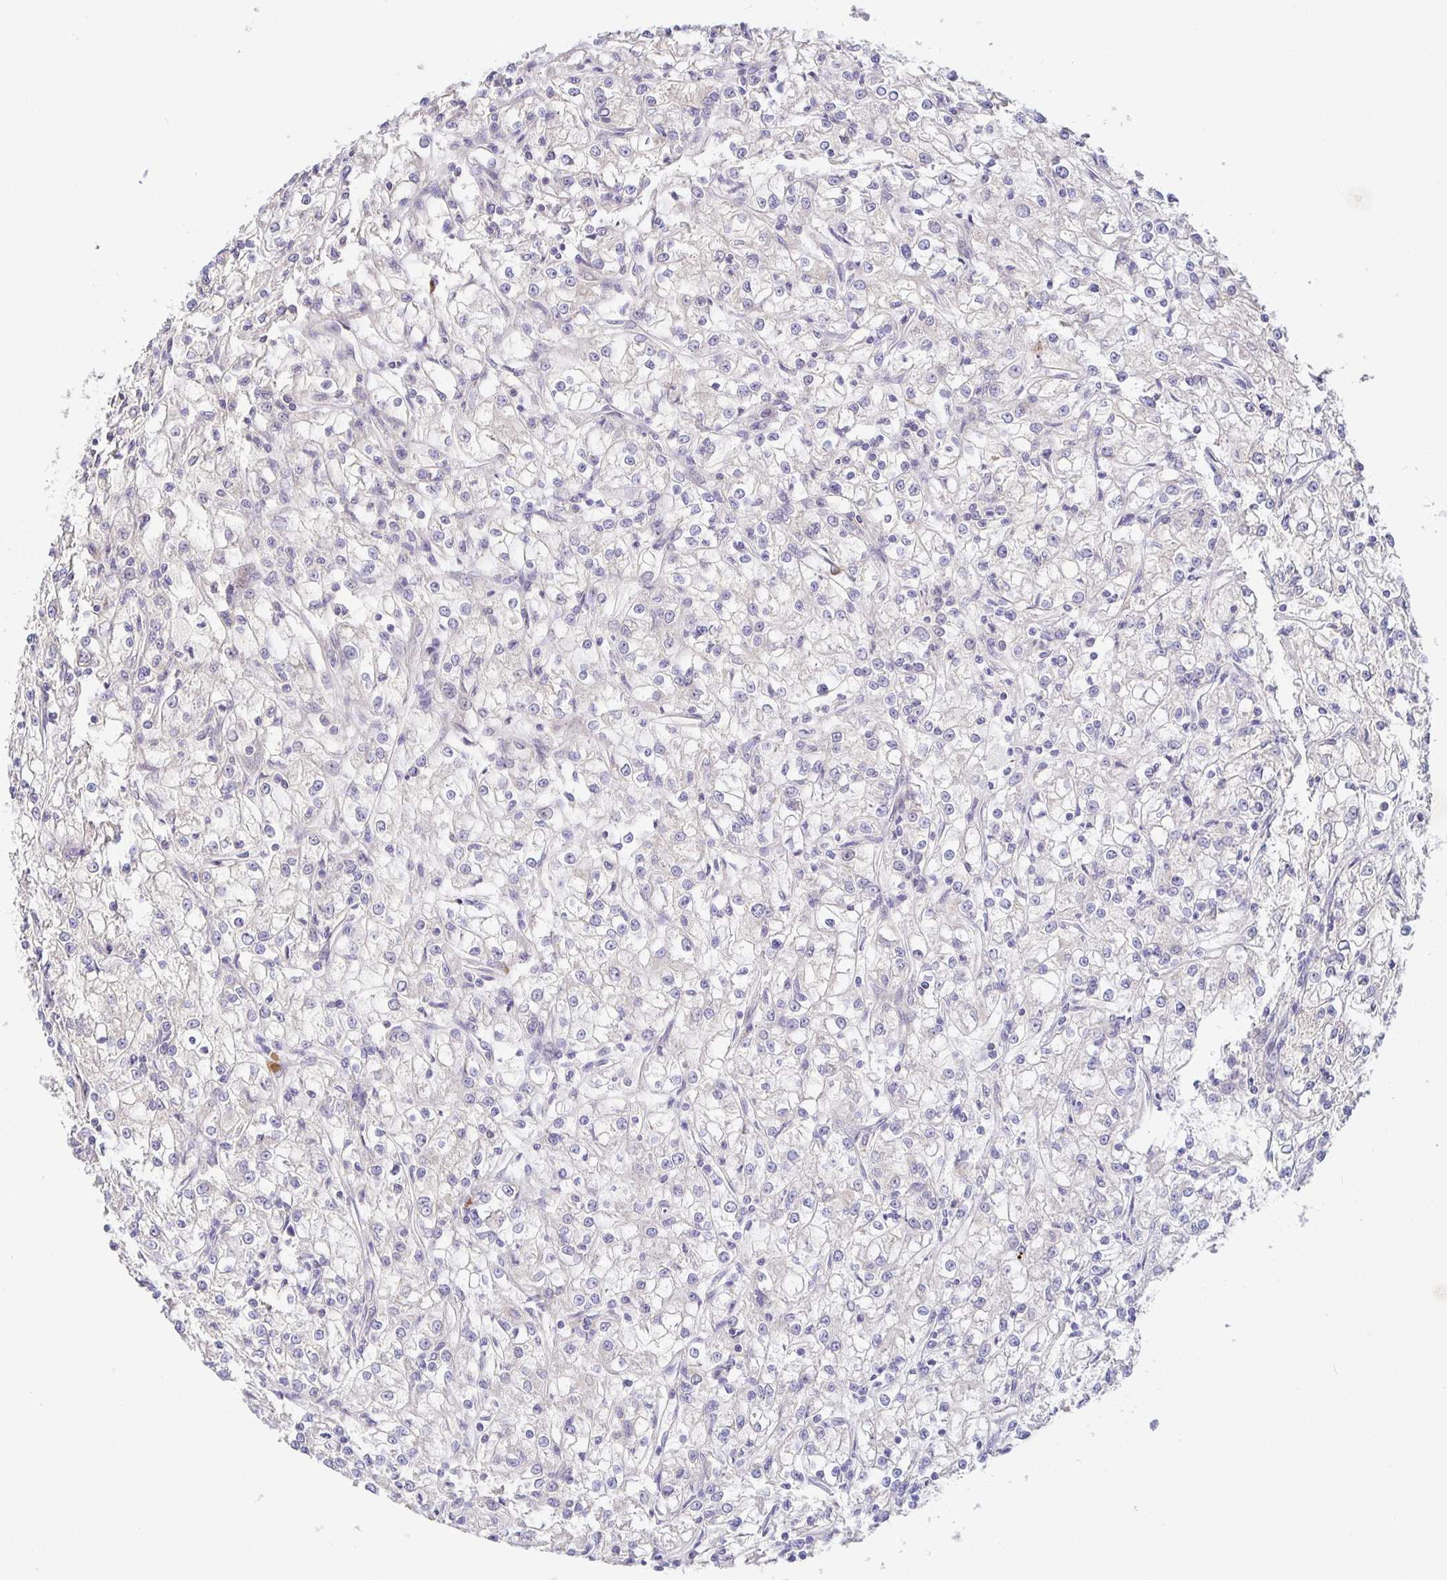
{"staining": {"intensity": "negative", "quantity": "none", "location": "none"}, "tissue": "renal cancer", "cell_type": "Tumor cells", "image_type": "cancer", "snomed": [{"axis": "morphology", "description": "Adenocarcinoma, NOS"}, {"axis": "topography", "description": "Kidney"}], "caption": "There is no significant positivity in tumor cells of renal cancer (adenocarcinoma).", "gene": "ZDHHC11", "patient": {"sex": "female", "age": 59}}